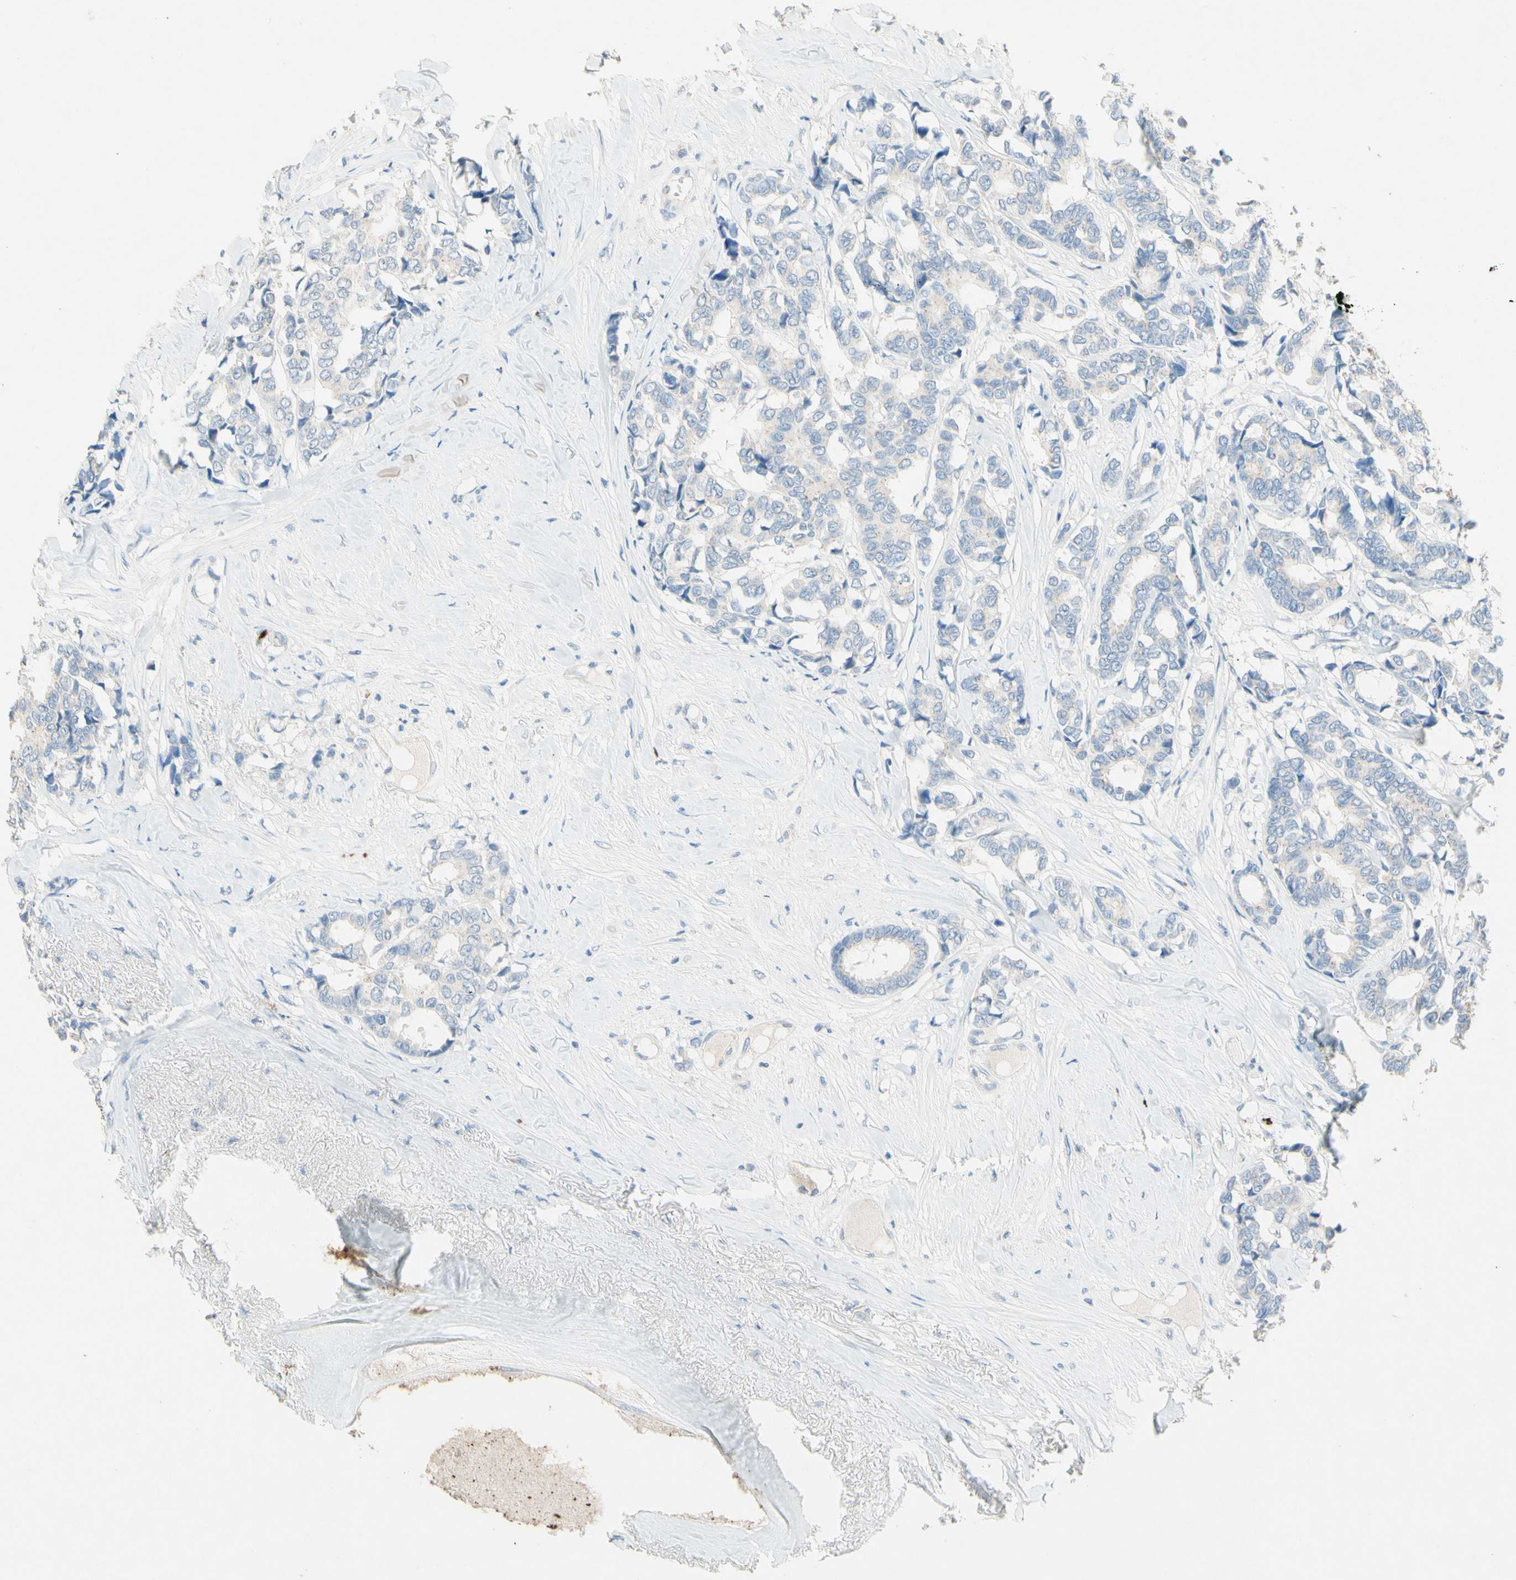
{"staining": {"intensity": "negative", "quantity": "none", "location": "none"}, "tissue": "breast cancer", "cell_type": "Tumor cells", "image_type": "cancer", "snomed": [{"axis": "morphology", "description": "Duct carcinoma"}, {"axis": "topography", "description": "Breast"}], "caption": "This histopathology image is of breast invasive ductal carcinoma stained with immunohistochemistry (IHC) to label a protein in brown with the nuclei are counter-stained blue. There is no staining in tumor cells.", "gene": "NFKBIZ", "patient": {"sex": "female", "age": 87}}